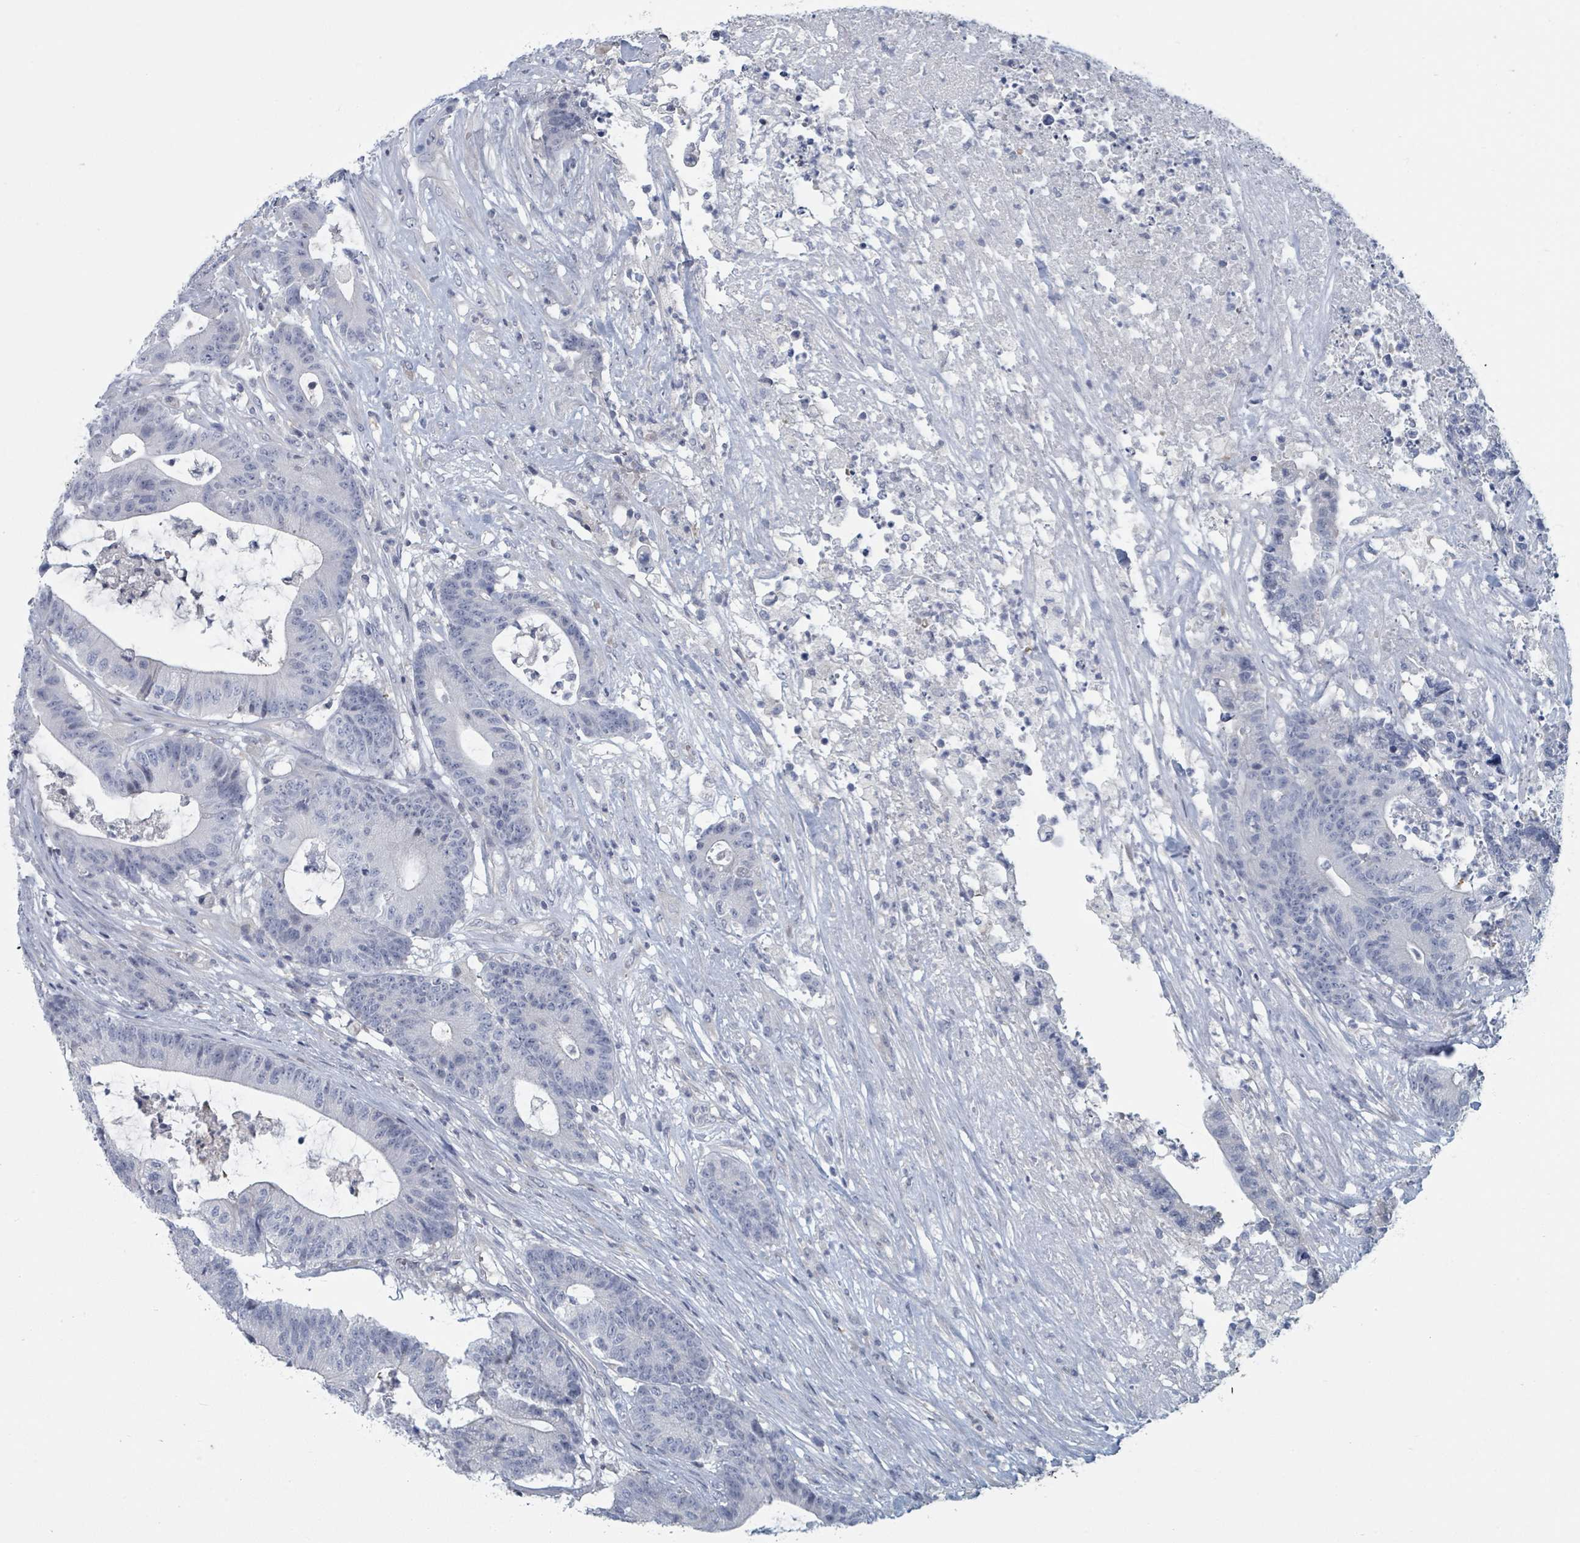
{"staining": {"intensity": "negative", "quantity": "none", "location": "none"}, "tissue": "colorectal cancer", "cell_type": "Tumor cells", "image_type": "cancer", "snomed": [{"axis": "morphology", "description": "Adenocarcinoma, NOS"}, {"axis": "topography", "description": "Colon"}], "caption": "A high-resolution photomicrograph shows IHC staining of colorectal cancer (adenocarcinoma), which exhibits no significant expression in tumor cells.", "gene": "SLC25A45", "patient": {"sex": "female", "age": 84}}